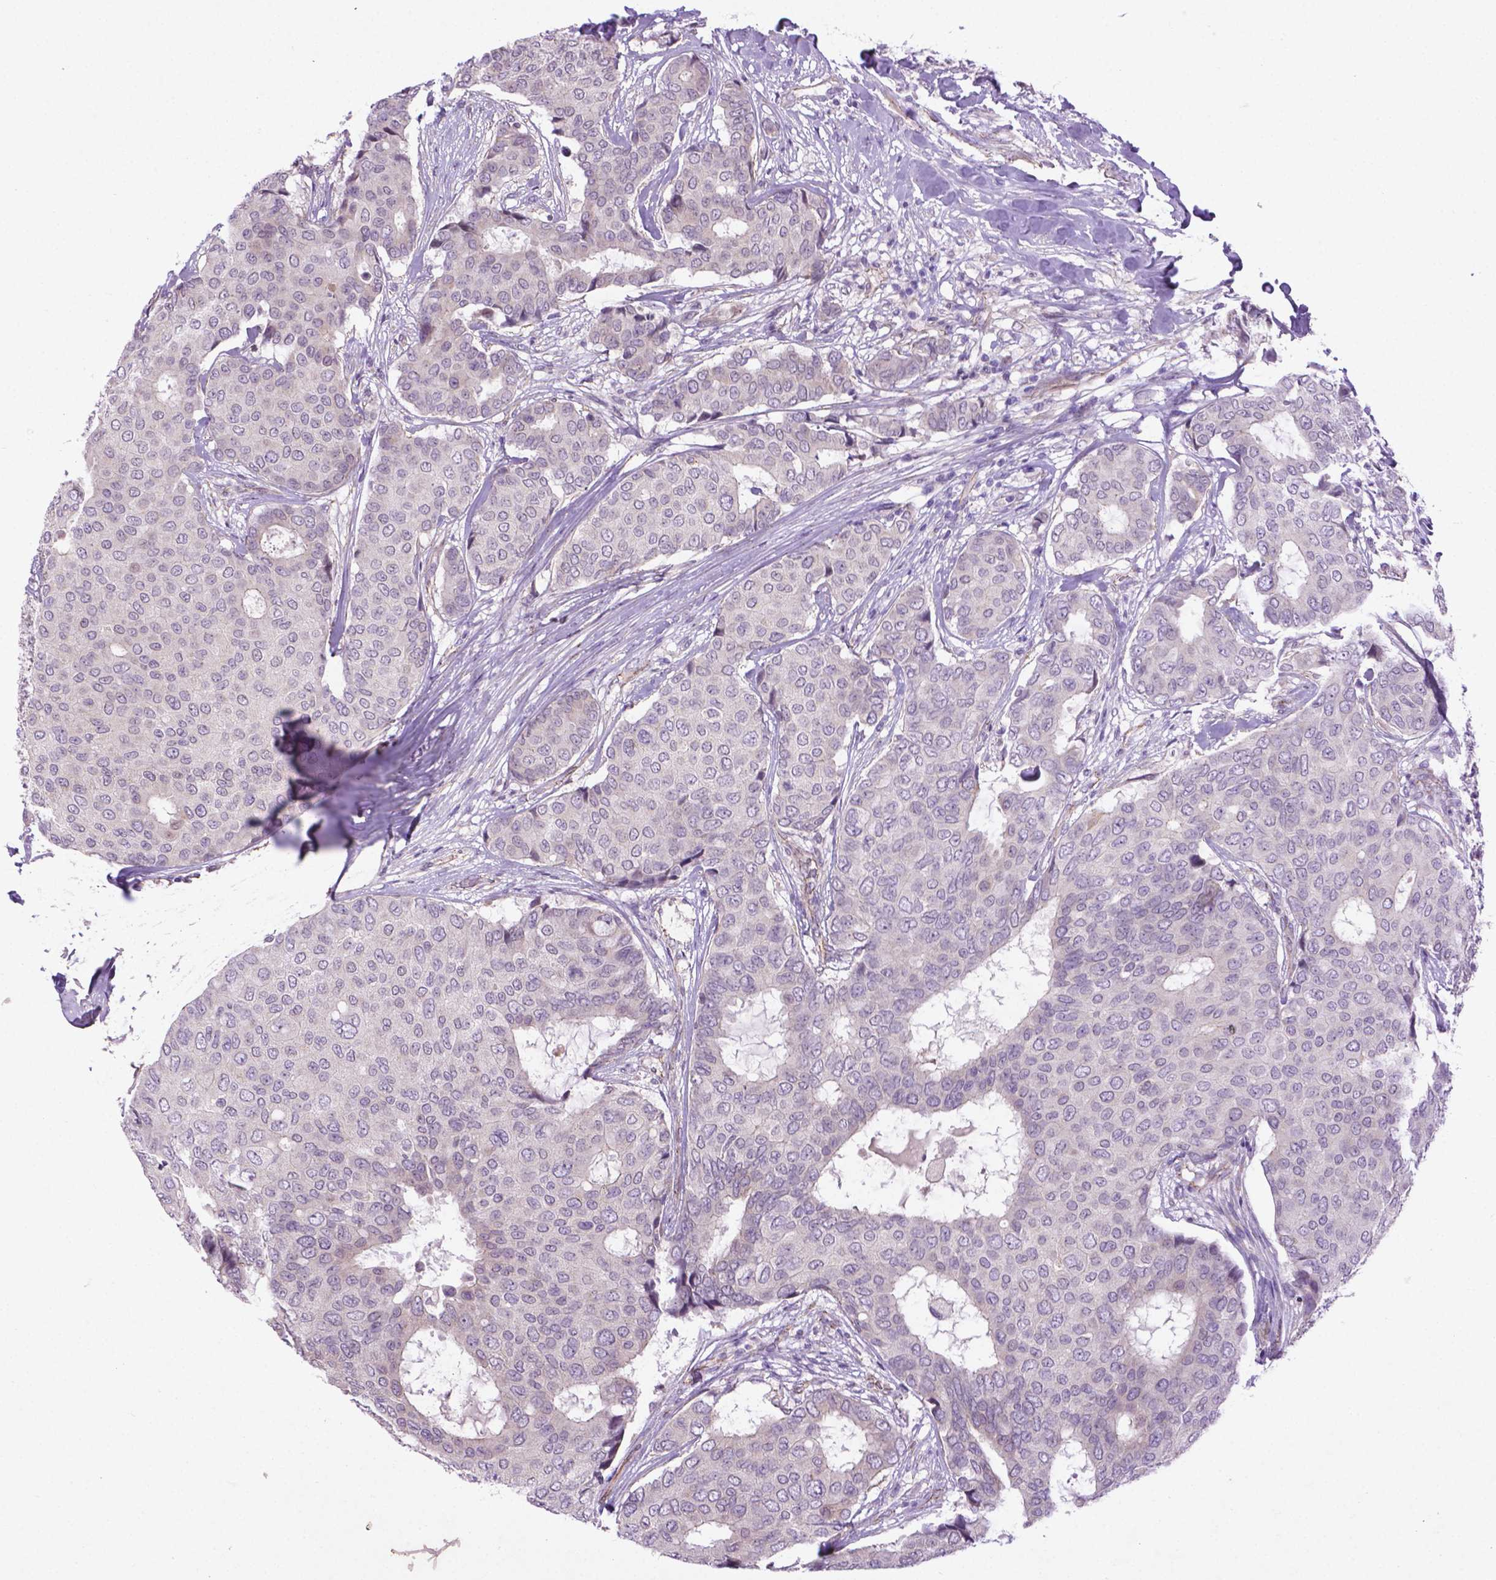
{"staining": {"intensity": "negative", "quantity": "none", "location": "none"}, "tissue": "breast cancer", "cell_type": "Tumor cells", "image_type": "cancer", "snomed": [{"axis": "morphology", "description": "Duct carcinoma"}, {"axis": "topography", "description": "Breast"}], "caption": "Photomicrograph shows no significant protein positivity in tumor cells of breast cancer (infiltrating ductal carcinoma).", "gene": "CCER2", "patient": {"sex": "female", "age": 75}}